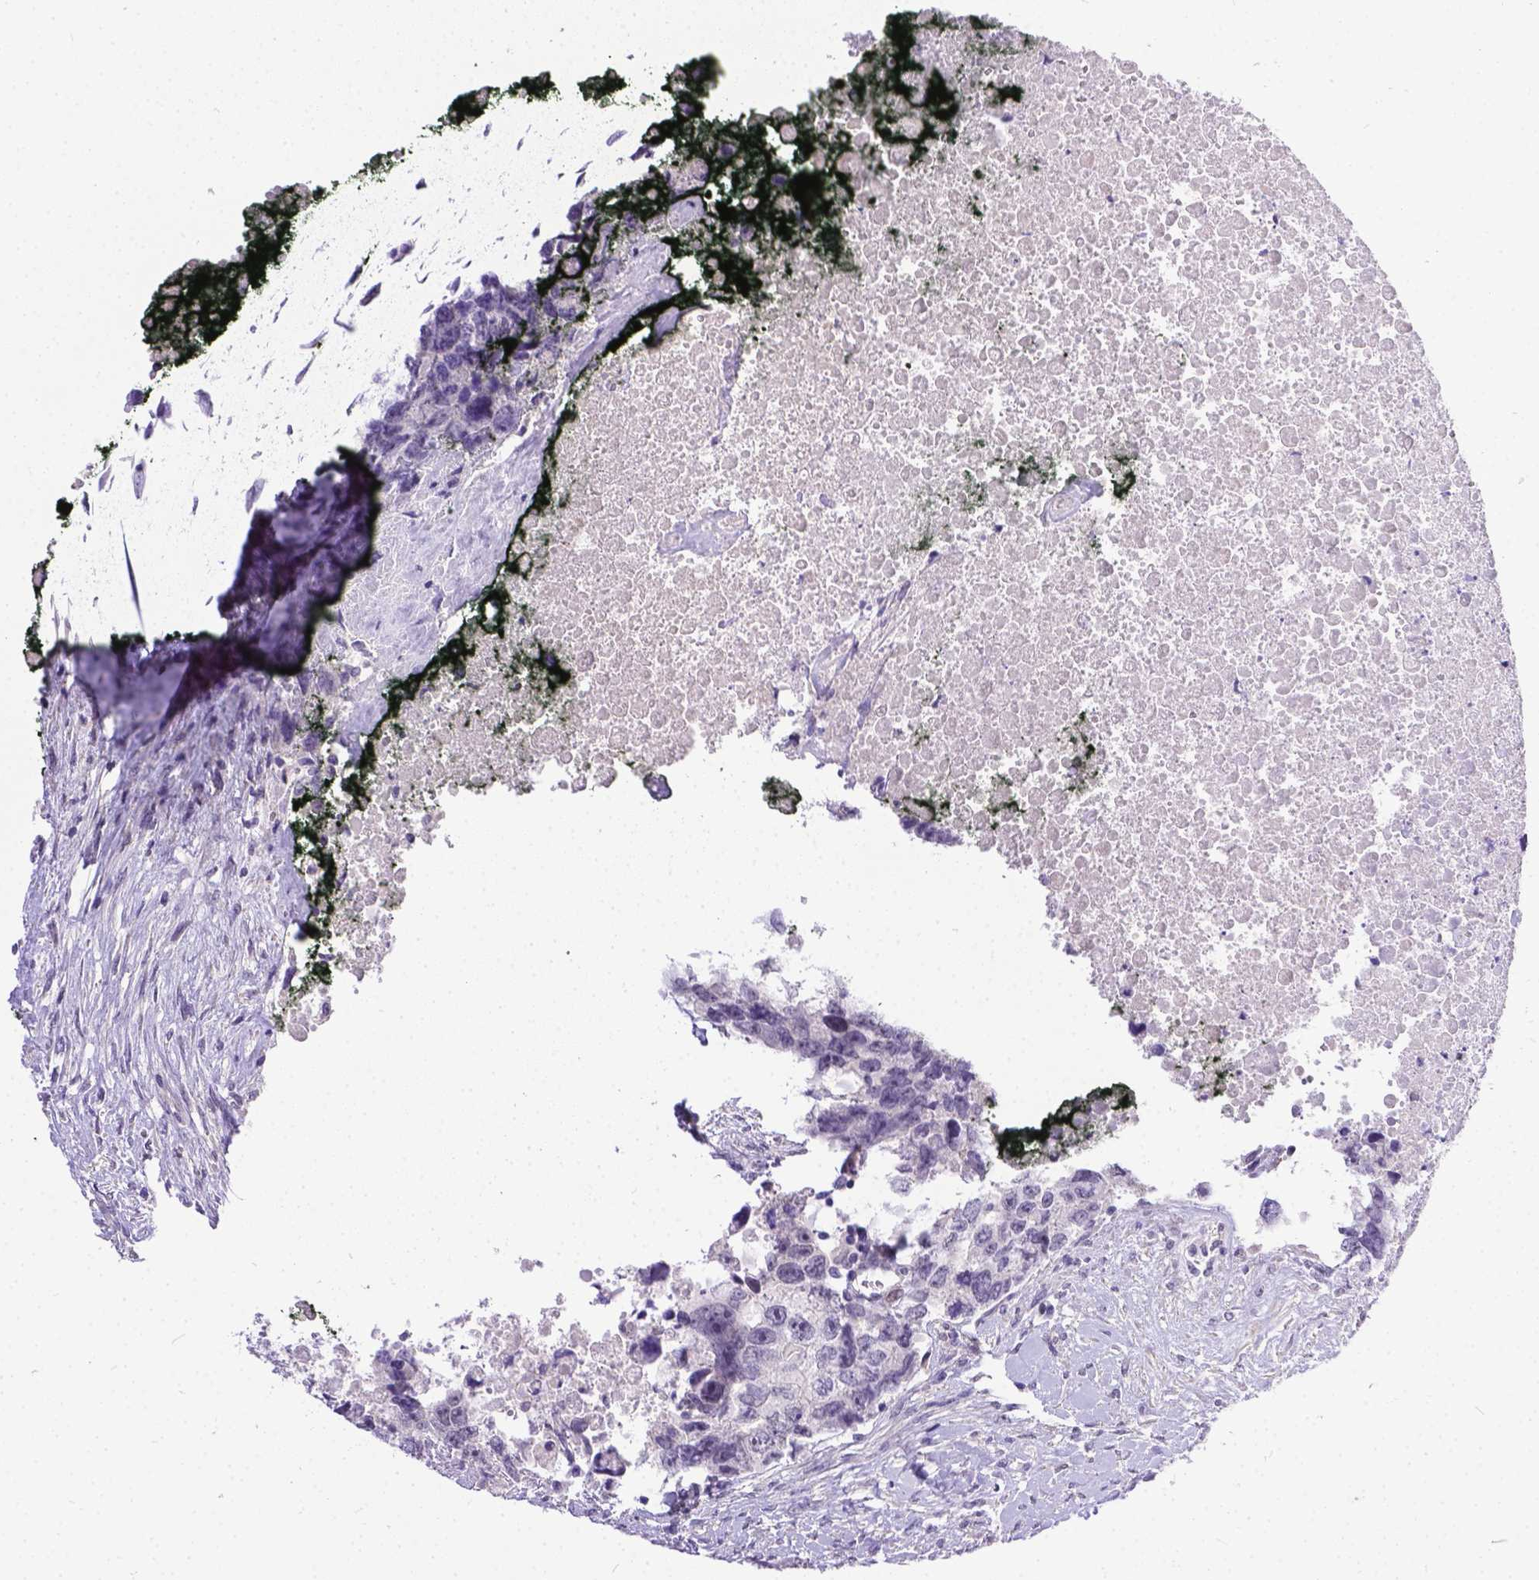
{"staining": {"intensity": "negative", "quantity": "none", "location": "none"}, "tissue": "testis cancer", "cell_type": "Tumor cells", "image_type": "cancer", "snomed": [{"axis": "morphology", "description": "Carcinoma, Embryonal, NOS"}, {"axis": "topography", "description": "Testis"}], "caption": "DAB immunohistochemical staining of human testis embryonal carcinoma shows no significant positivity in tumor cells.", "gene": "DLEC1", "patient": {"sex": "male", "age": 24}}